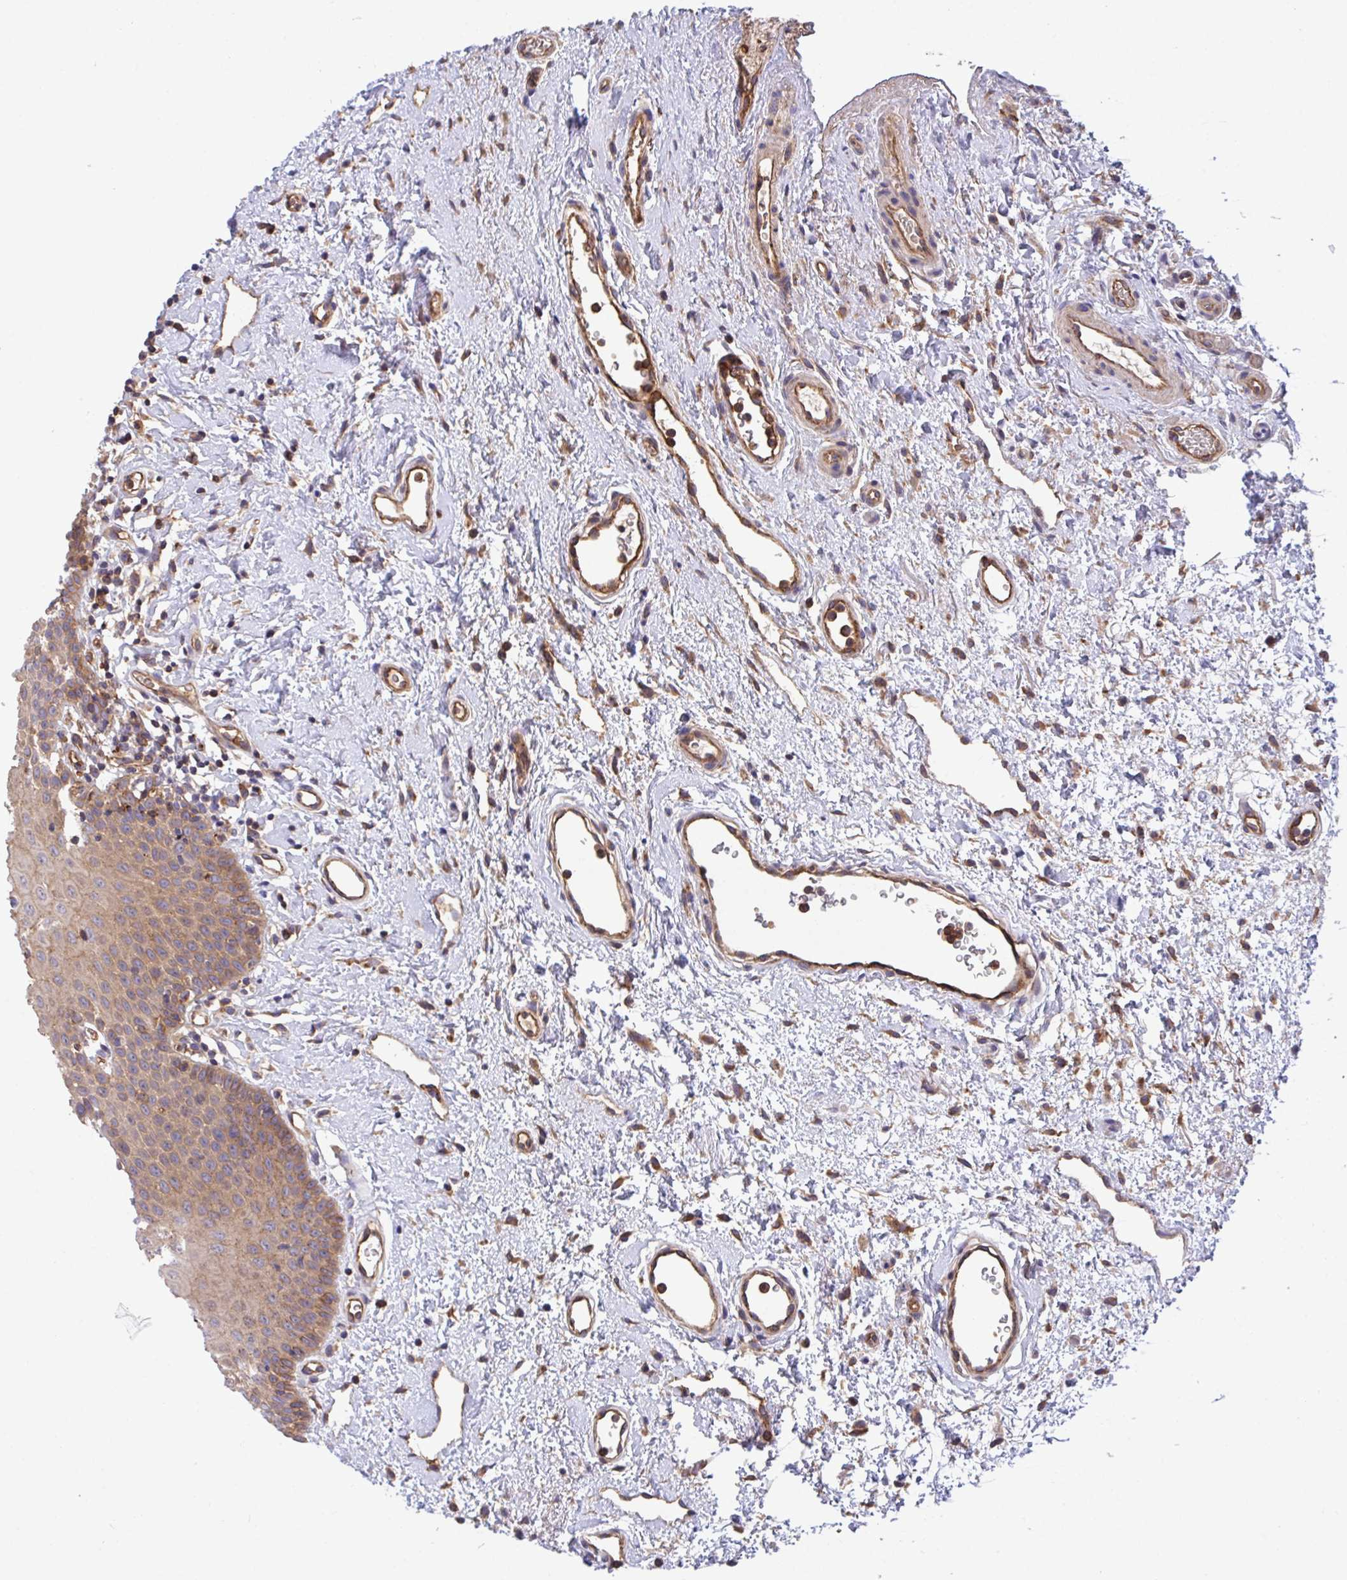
{"staining": {"intensity": "weak", "quantity": ">75%", "location": "cytoplasmic/membranous"}, "tissue": "oral mucosa", "cell_type": "Squamous epithelial cells", "image_type": "normal", "snomed": [{"axis": "morphology", "description": "Normal tissue, NOS"}, {"axis": "topography", "description": "Oral tissue"}, {"axis": "topography", "description": "Head-Neck"}], "caption": "High-power microscopy captured an immunohistochemistry image of normal oral mucosa, revealing weak cytoplasmic/membranous expression in about >75% of squamous epithelial cells.", "gene": "C4orf36", "patient": {"sex": "female", "age": 55}}